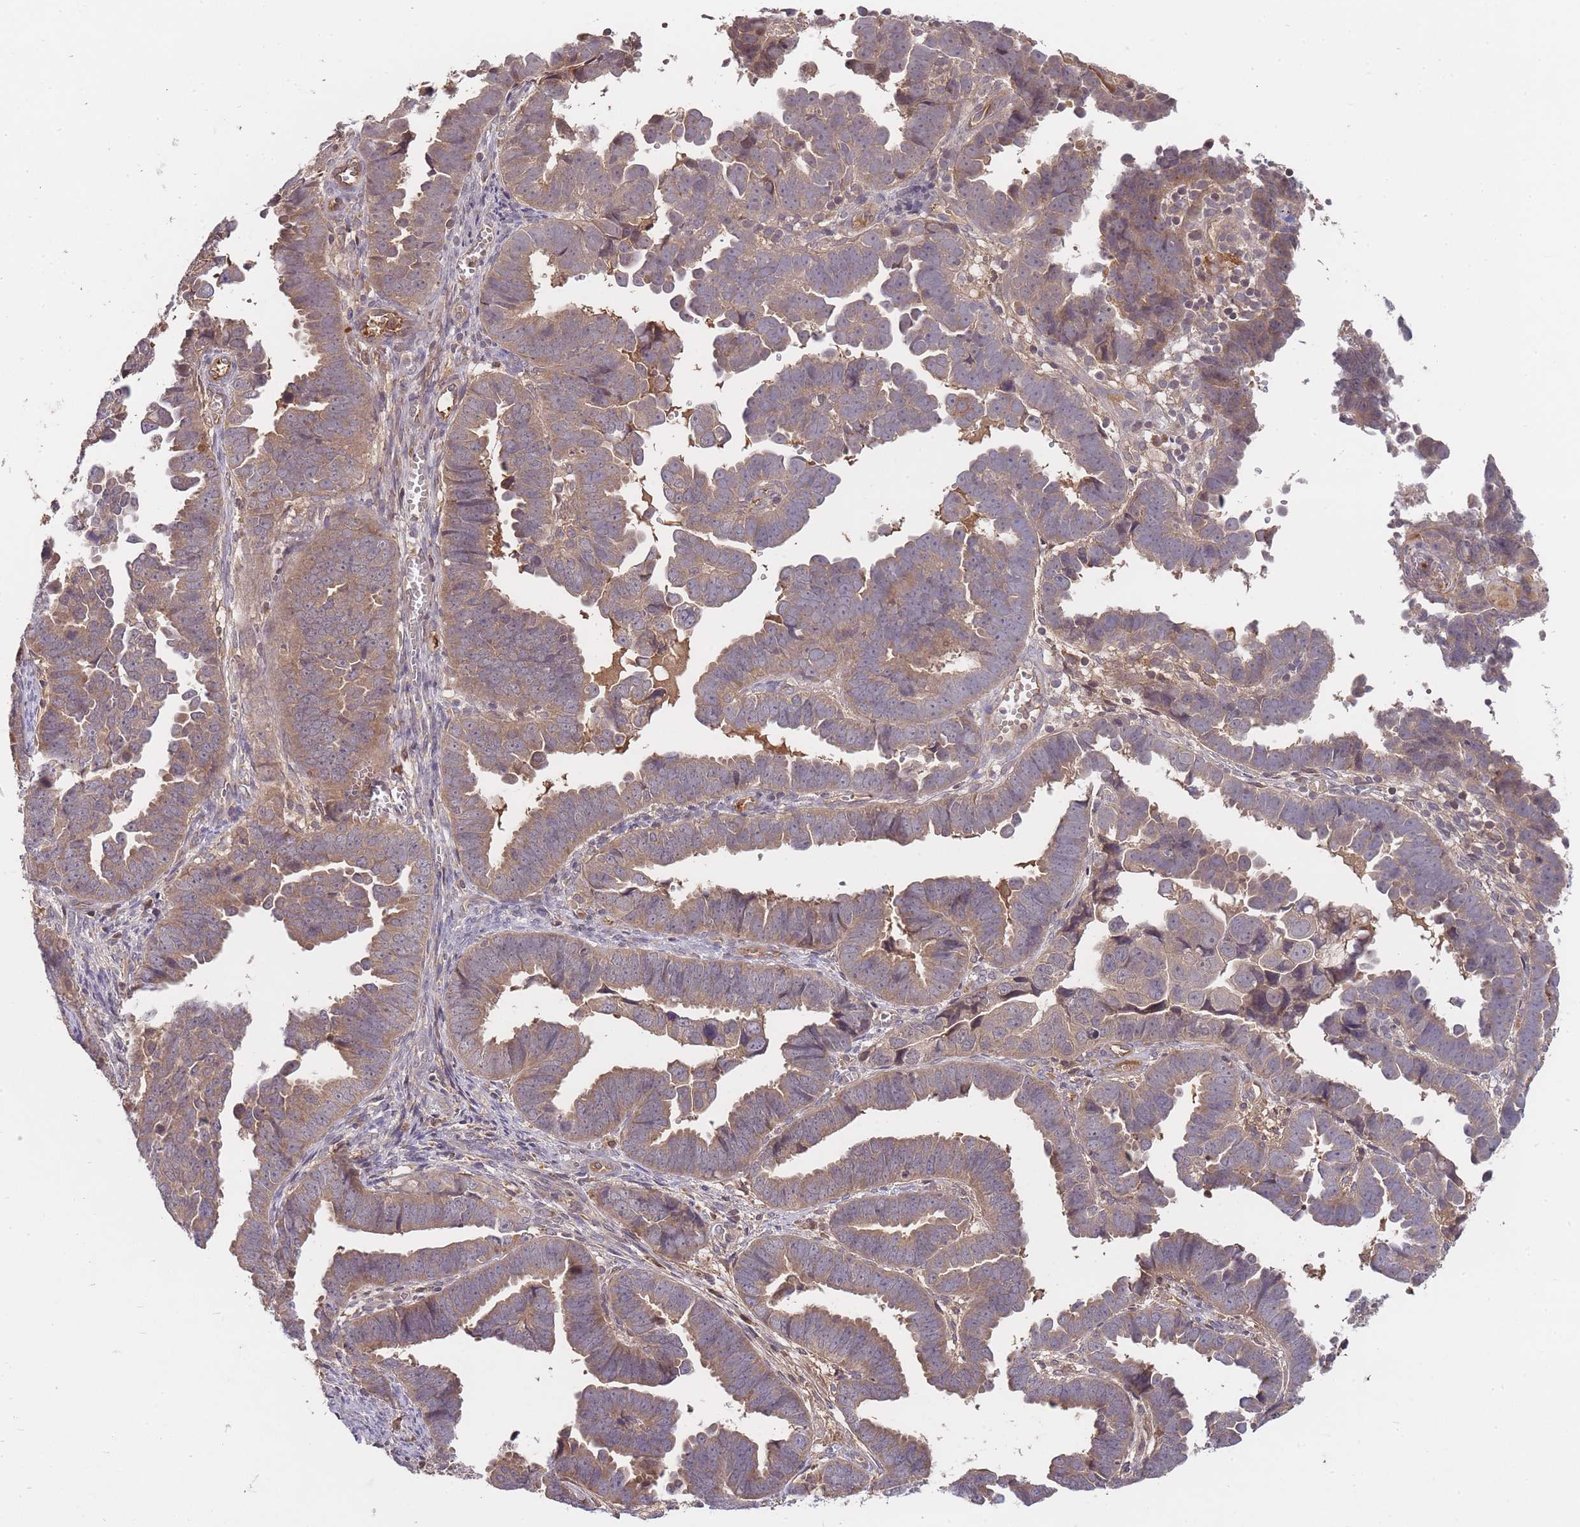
{"staining": {"intensity": "moderate", "quantity": ">75%", "location": "cytoplasmic/membranous"}, "tissue": "endometrial cancer", "cell_type": "Tumor cells", "image_type": "cancer", "snomed": [{"axis": "morphology", "description": "Adenocarcinoma, NOS"}, {"axis": "topography", "description": "Endometrium"}], "caption": "The micrograph displays a brown stain indicating the presence of a protein in the cytoplasmic/membranous of tumor cells in adenocarcinoma (endometrial). The staining was performed using DAB (3,3'-diaminobenzidine) to visualize the protein expression in brown, while the nuclei were stained in blue with hematoxylin (Magnification: 20x).", "gene": "RALGDS", "patient": {"sex": "female", "age": 75}}